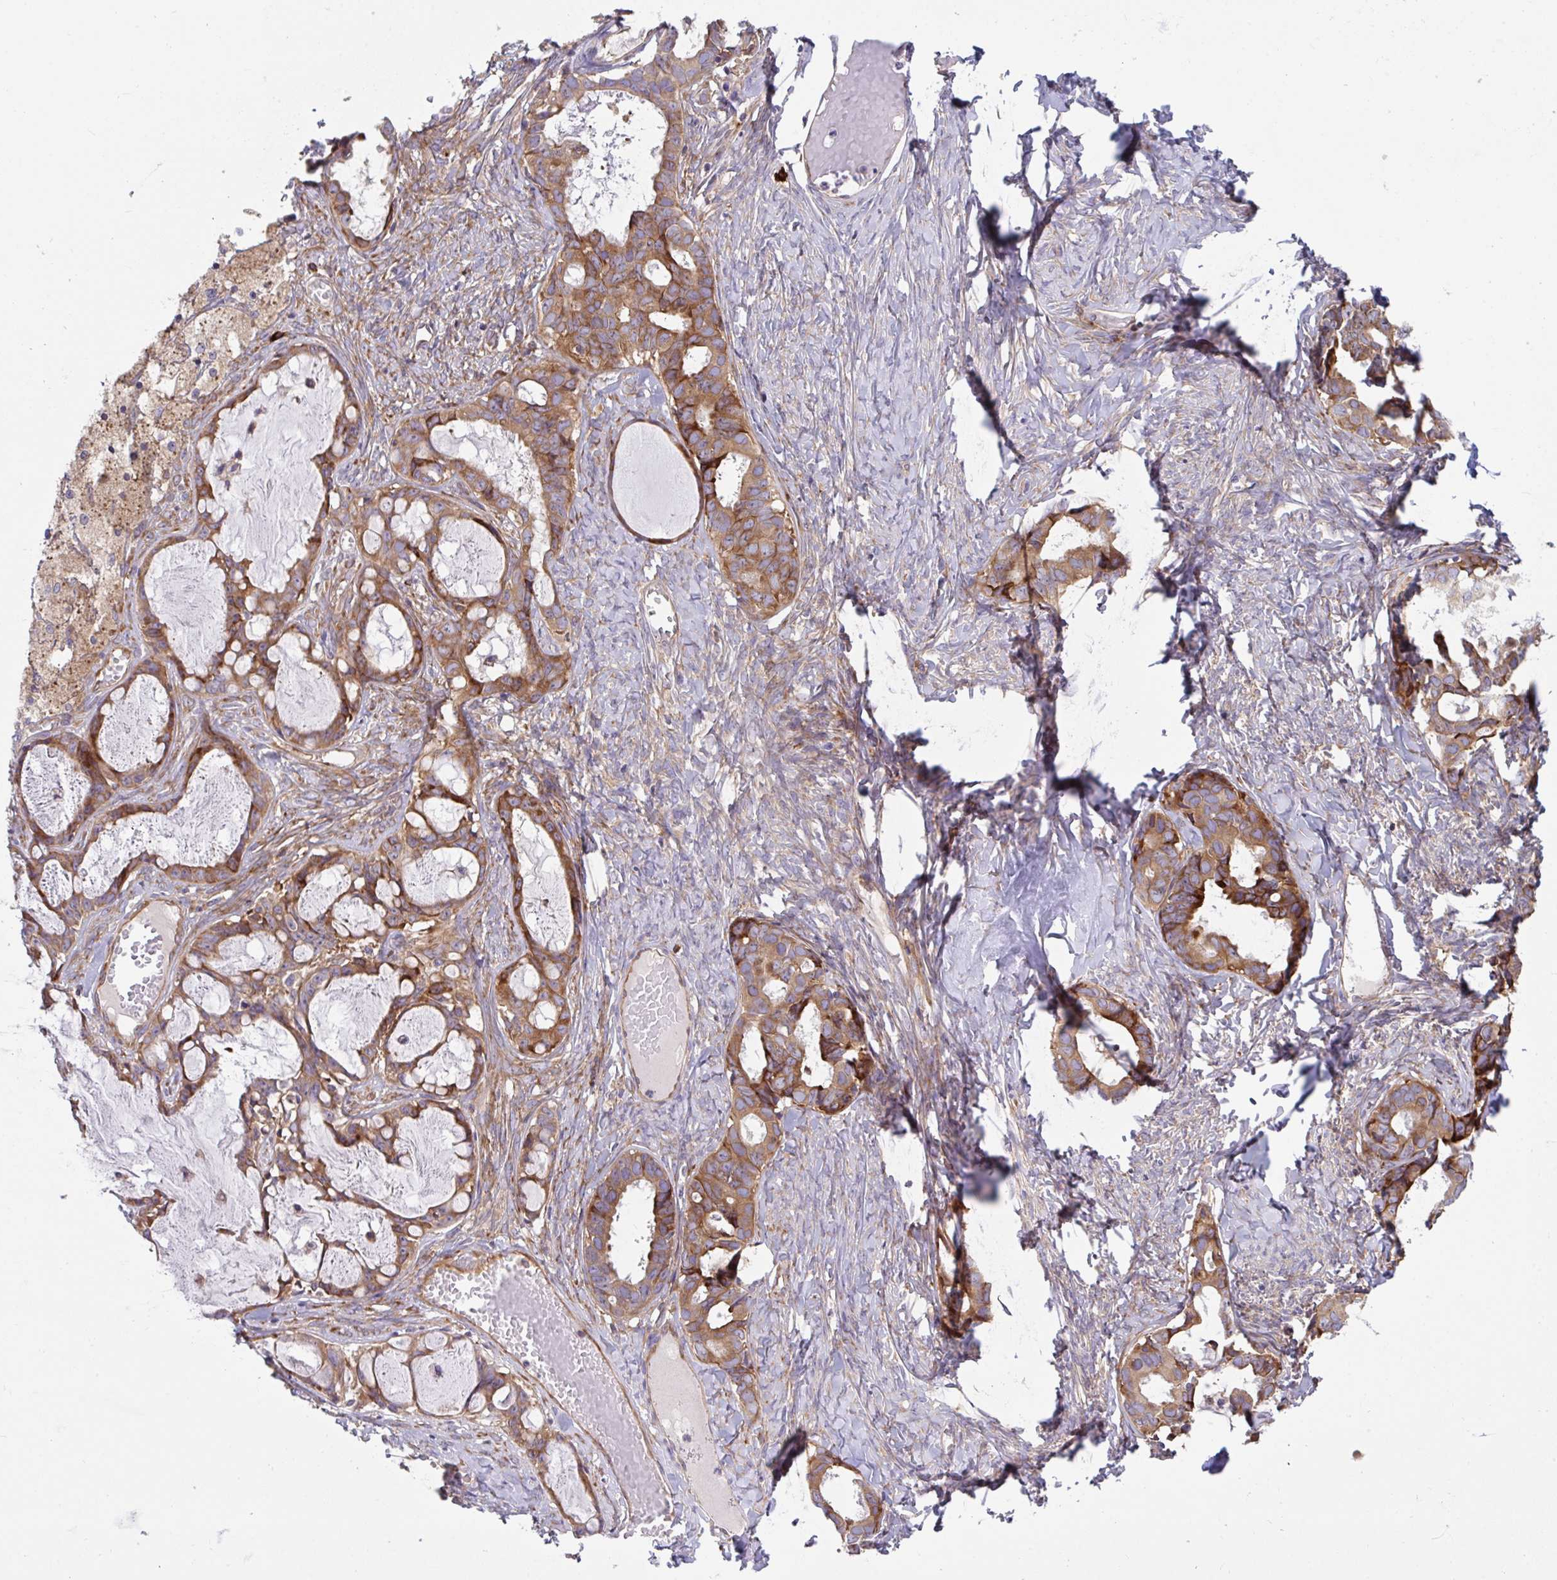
{"staining": {"intensity": "moderate", "quantity": ">75%", "location": "cytoplasmic/membranous"}, "tissue": "ovarian cancer", "cell_type": "Tumor cells", "image_type": "cancer", "snomed": [{"axis": "morphology", "description": "Cystadenocarcinoma, serous, NOS"}, {"axis": "topography", "description": "Ovary"}], "caption": "Ovarian cancer stained with a brown dye demonstrates moderate cytoplasmic/membranous positive positivity in approximately >75% of tumor cells.", "gene": "YARS2", "patient": {"sex": "female", "age": 69}}